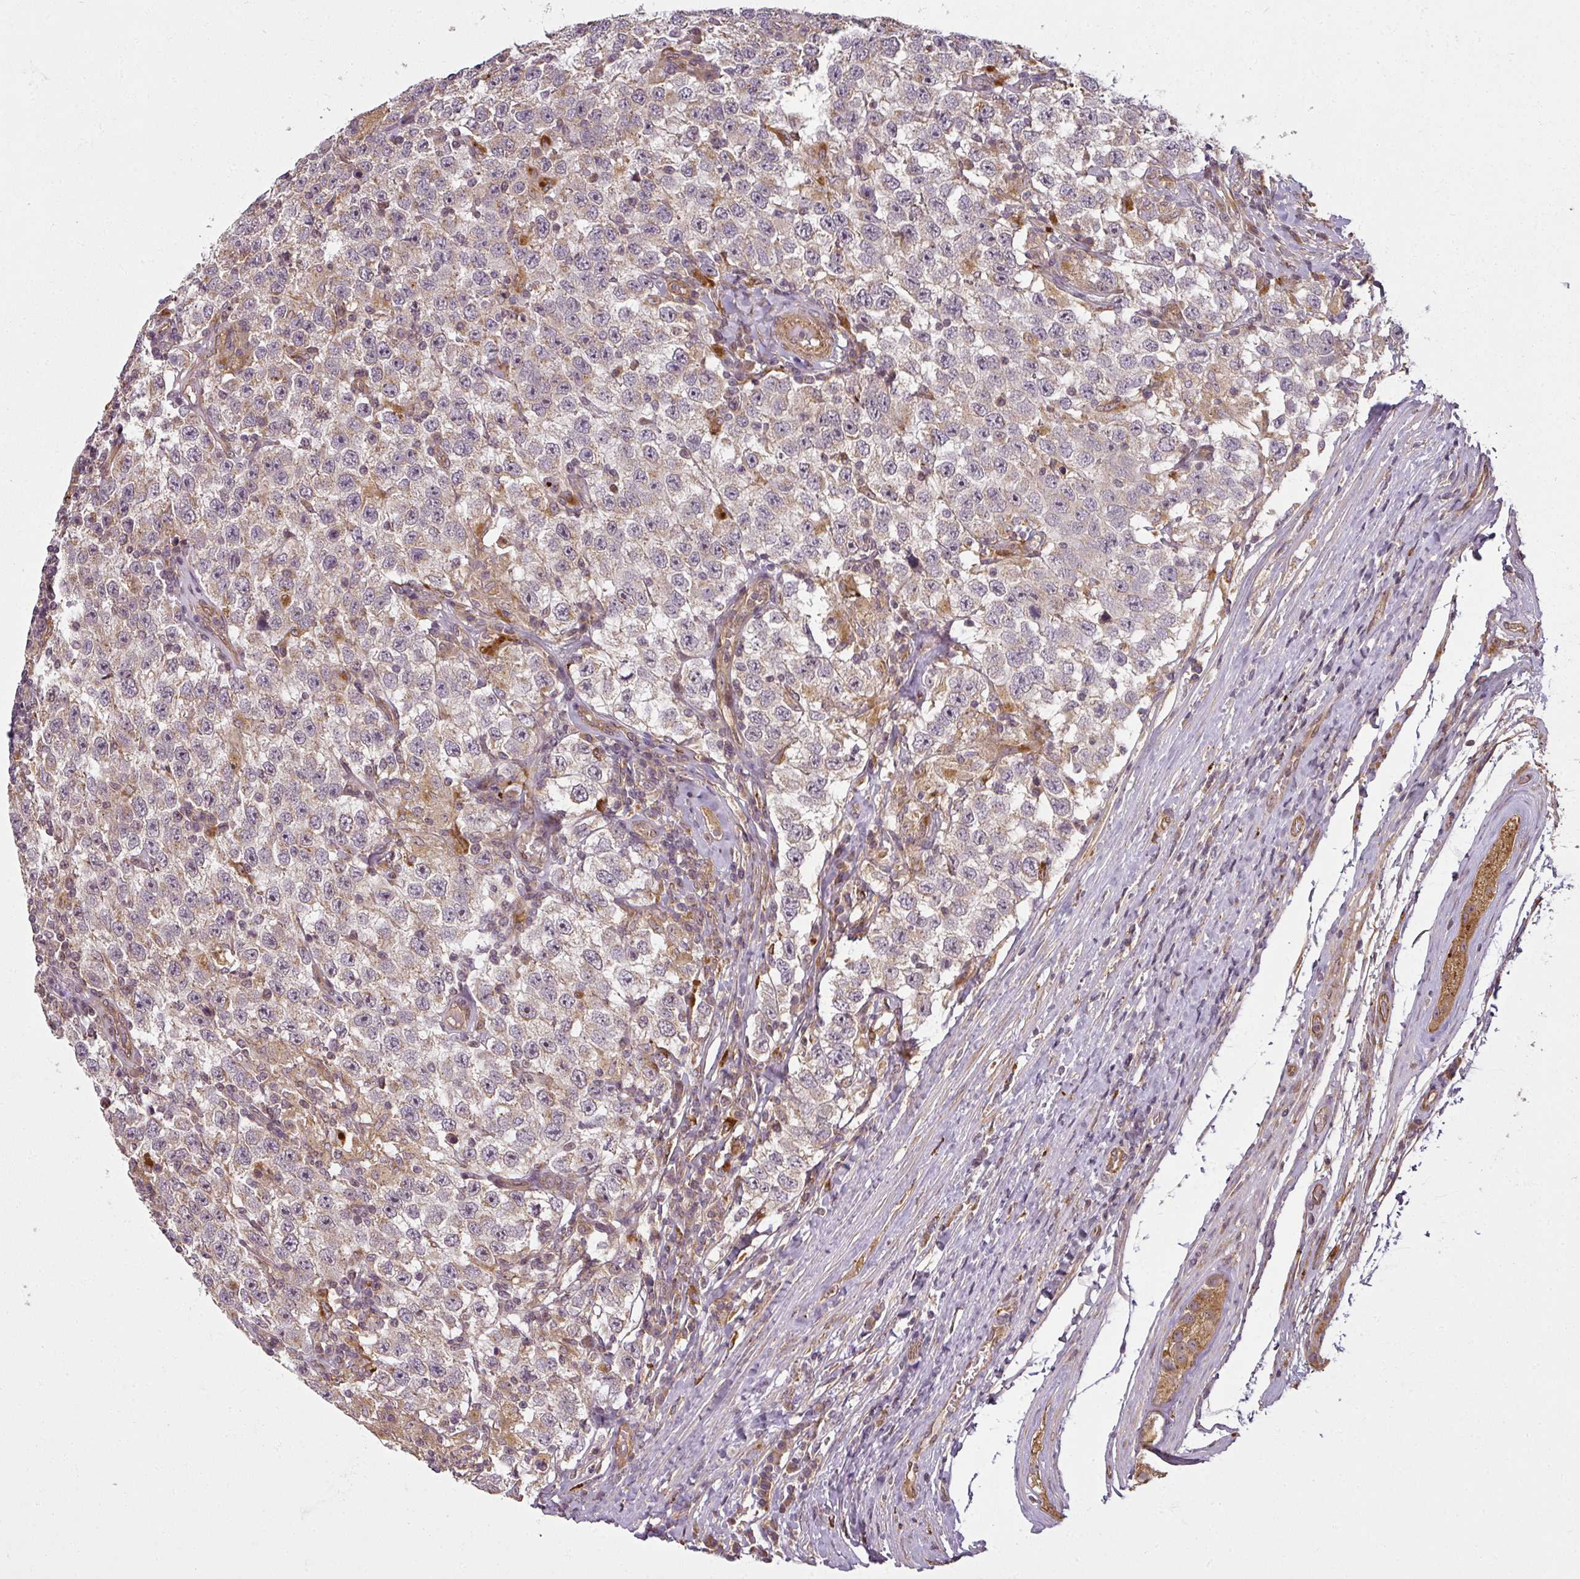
{"staining": {"intensity": "weak", "quantity": "25%-75%", "location": "cytoplasmic/membranous,nuclear"}, "tissue": "testis cancer", "cell_type": "Tumor cells", "image_type": "cancer", "snomed": [{"axis": "morphology", "description": "Seminoma, NOS"}, {"axis": "topography", "description": "Testis"}], "caption": "Seminoma (testis) stained with IHC reveals weak cytoplasmic/membranous and nuclear expression in about 25%-75% of tumor cells. (IHC, brightfield microscopy, high magnification).", "gene": "DIMT1", "patient": {"sex": "male", "age": 41}}